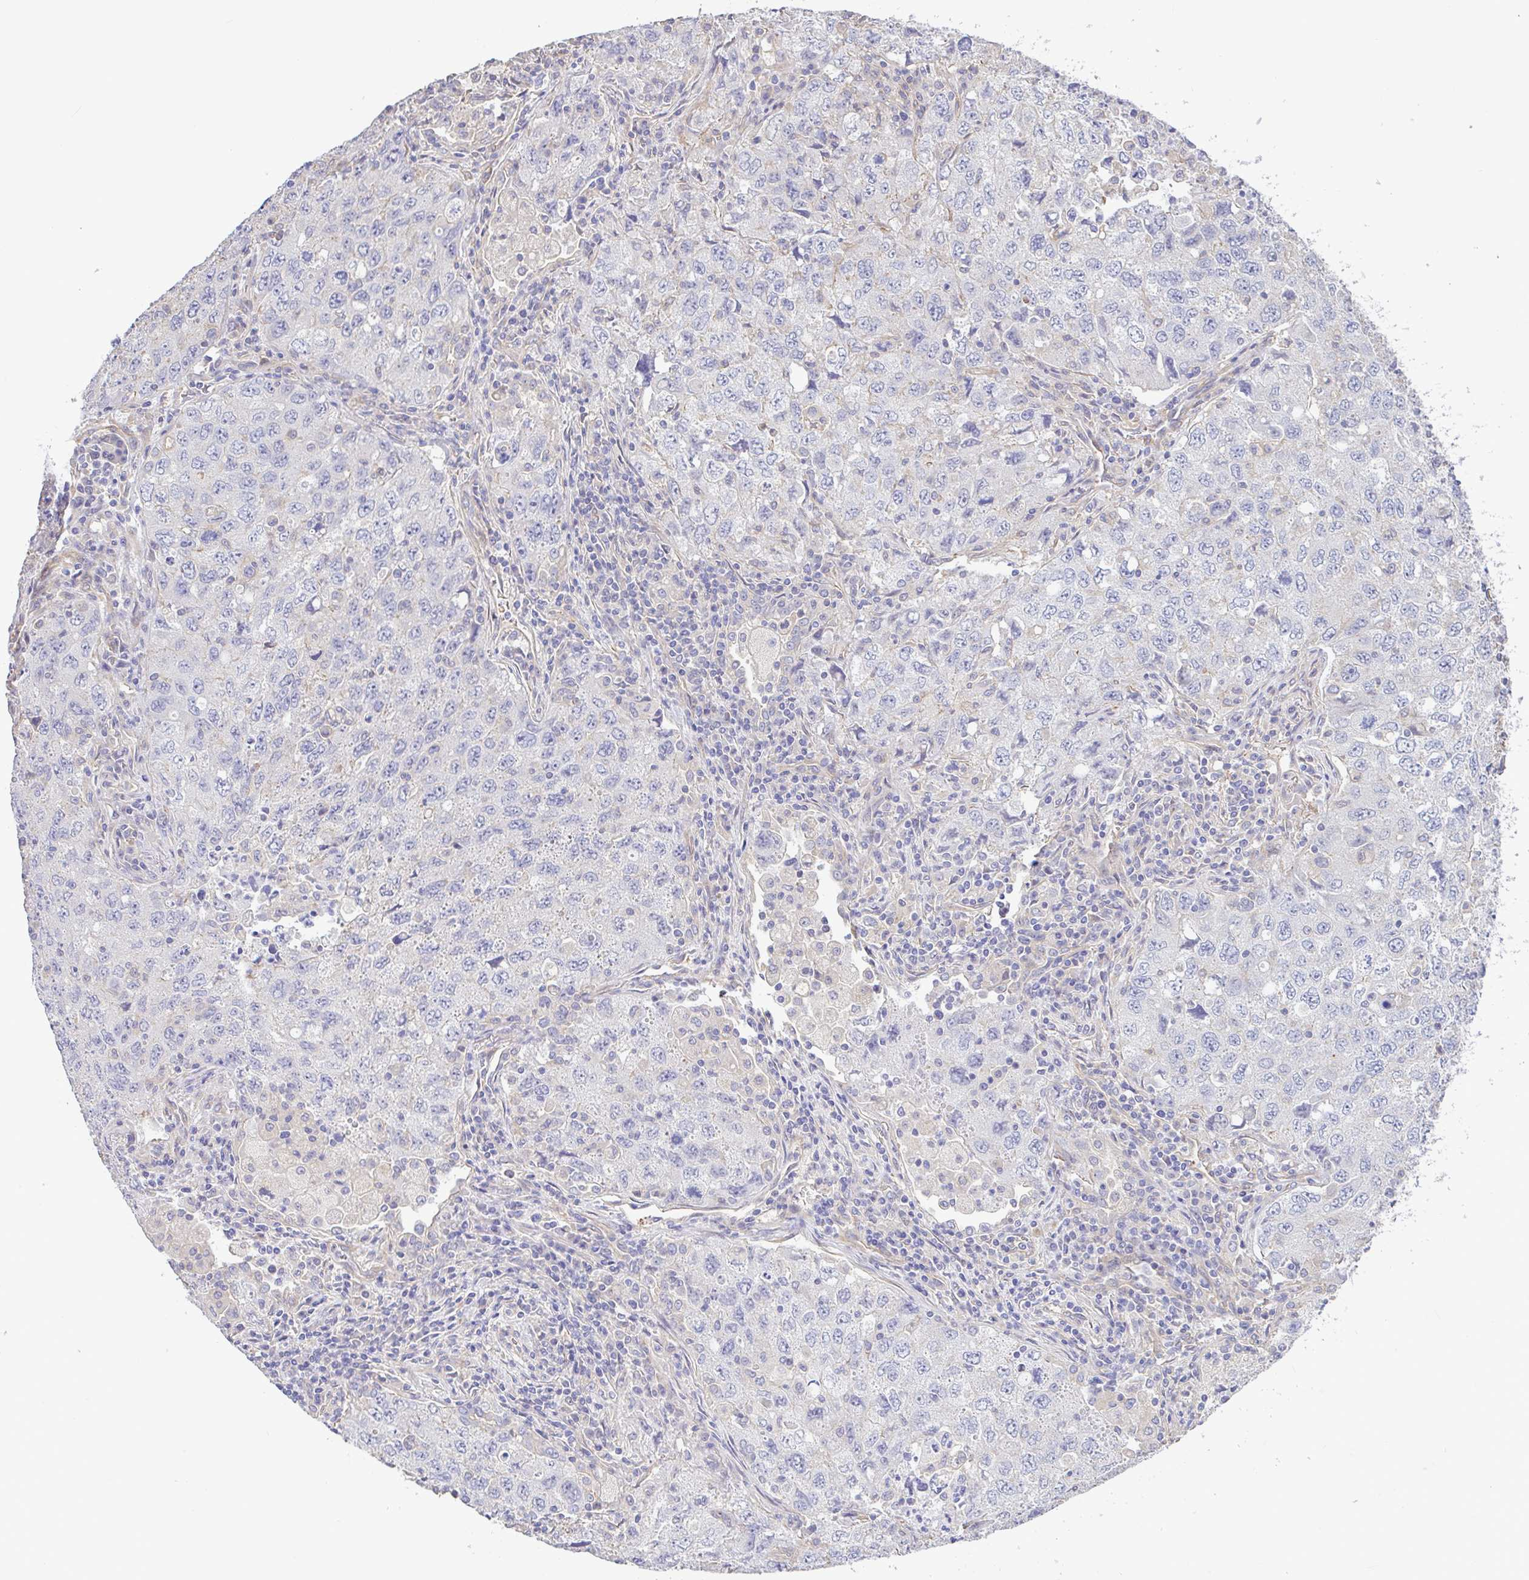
{"staining": {"intensity": "negative", "quantity": "none", "location": "none"}, "tissue": "lung cancer", "cell_type": "Tumor cells", "image_type": "cancer", "snomed": [{"axis": "morphology", "description": "Adenocarcinoma, NOS"}, {"axis": "topography", "description": "Lung"}], "caption": "Tumor cells show no significant expression in lung adenocarcinoma. Nuclei are stained in blue.", "gene": "PLCD4", "patient": {"sex": "female", "age": 57}}